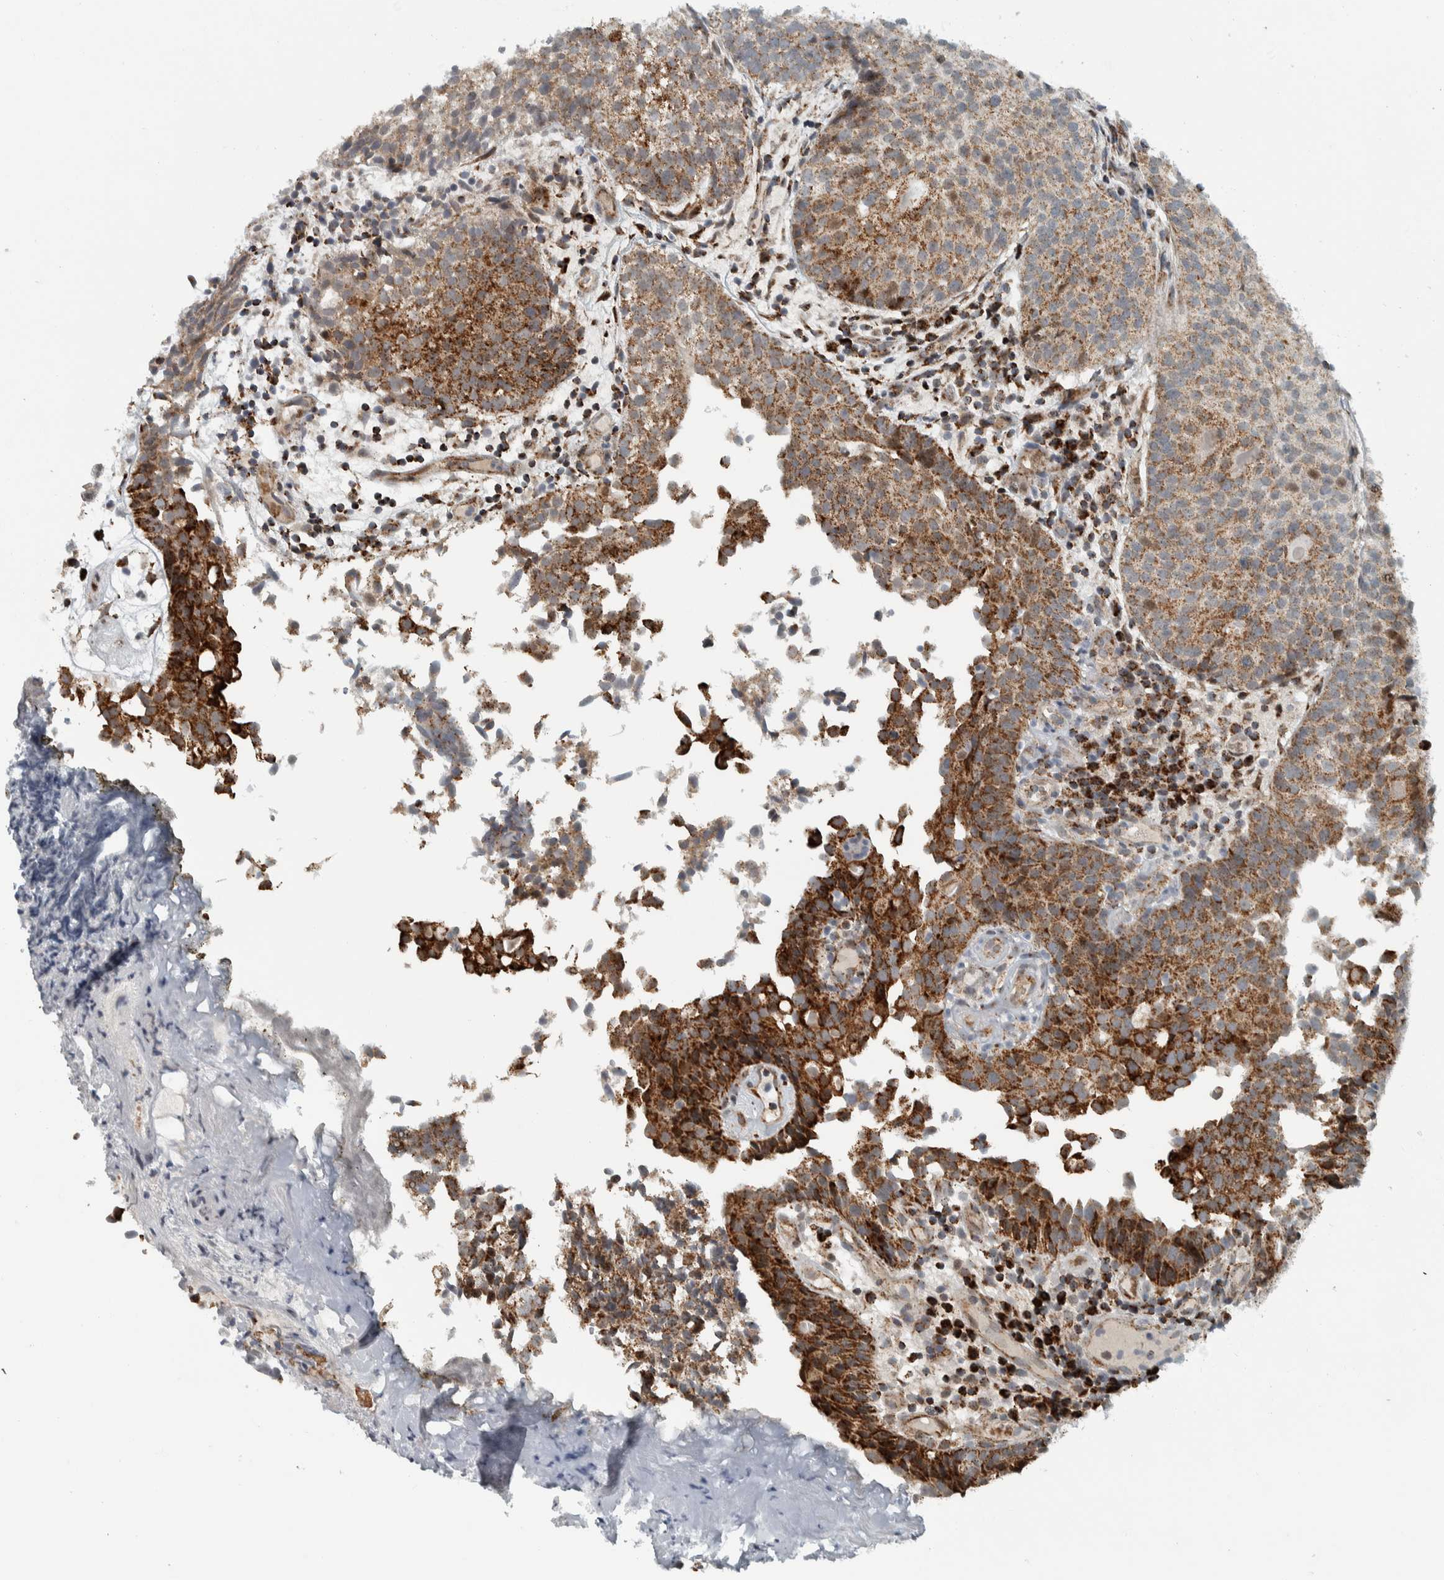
{"staining": {"intensity": "moderate", "quantity": ">75%", "location": "cytoplasmic/membranous"}, "tissue": "urothelial cancer", "cell_type": "Tumor cells", "image_type": "cancer", "snomed": [{"axis": "morphology", "description": "Urothelial carcinoma, Low grade"}, {"axis": "topography", "description": "Urinary bladder"}], "caption": "Immunohistochemistry (IHC) (DAB (3,3'-diaminobenzidine)) staining of urothelial cancer displays moderate cytoplasmic/membranous protein expression in about >75% of tumor cells.", "gene": "PPM1K", "patient": {"sex": "male", "age": 86}}